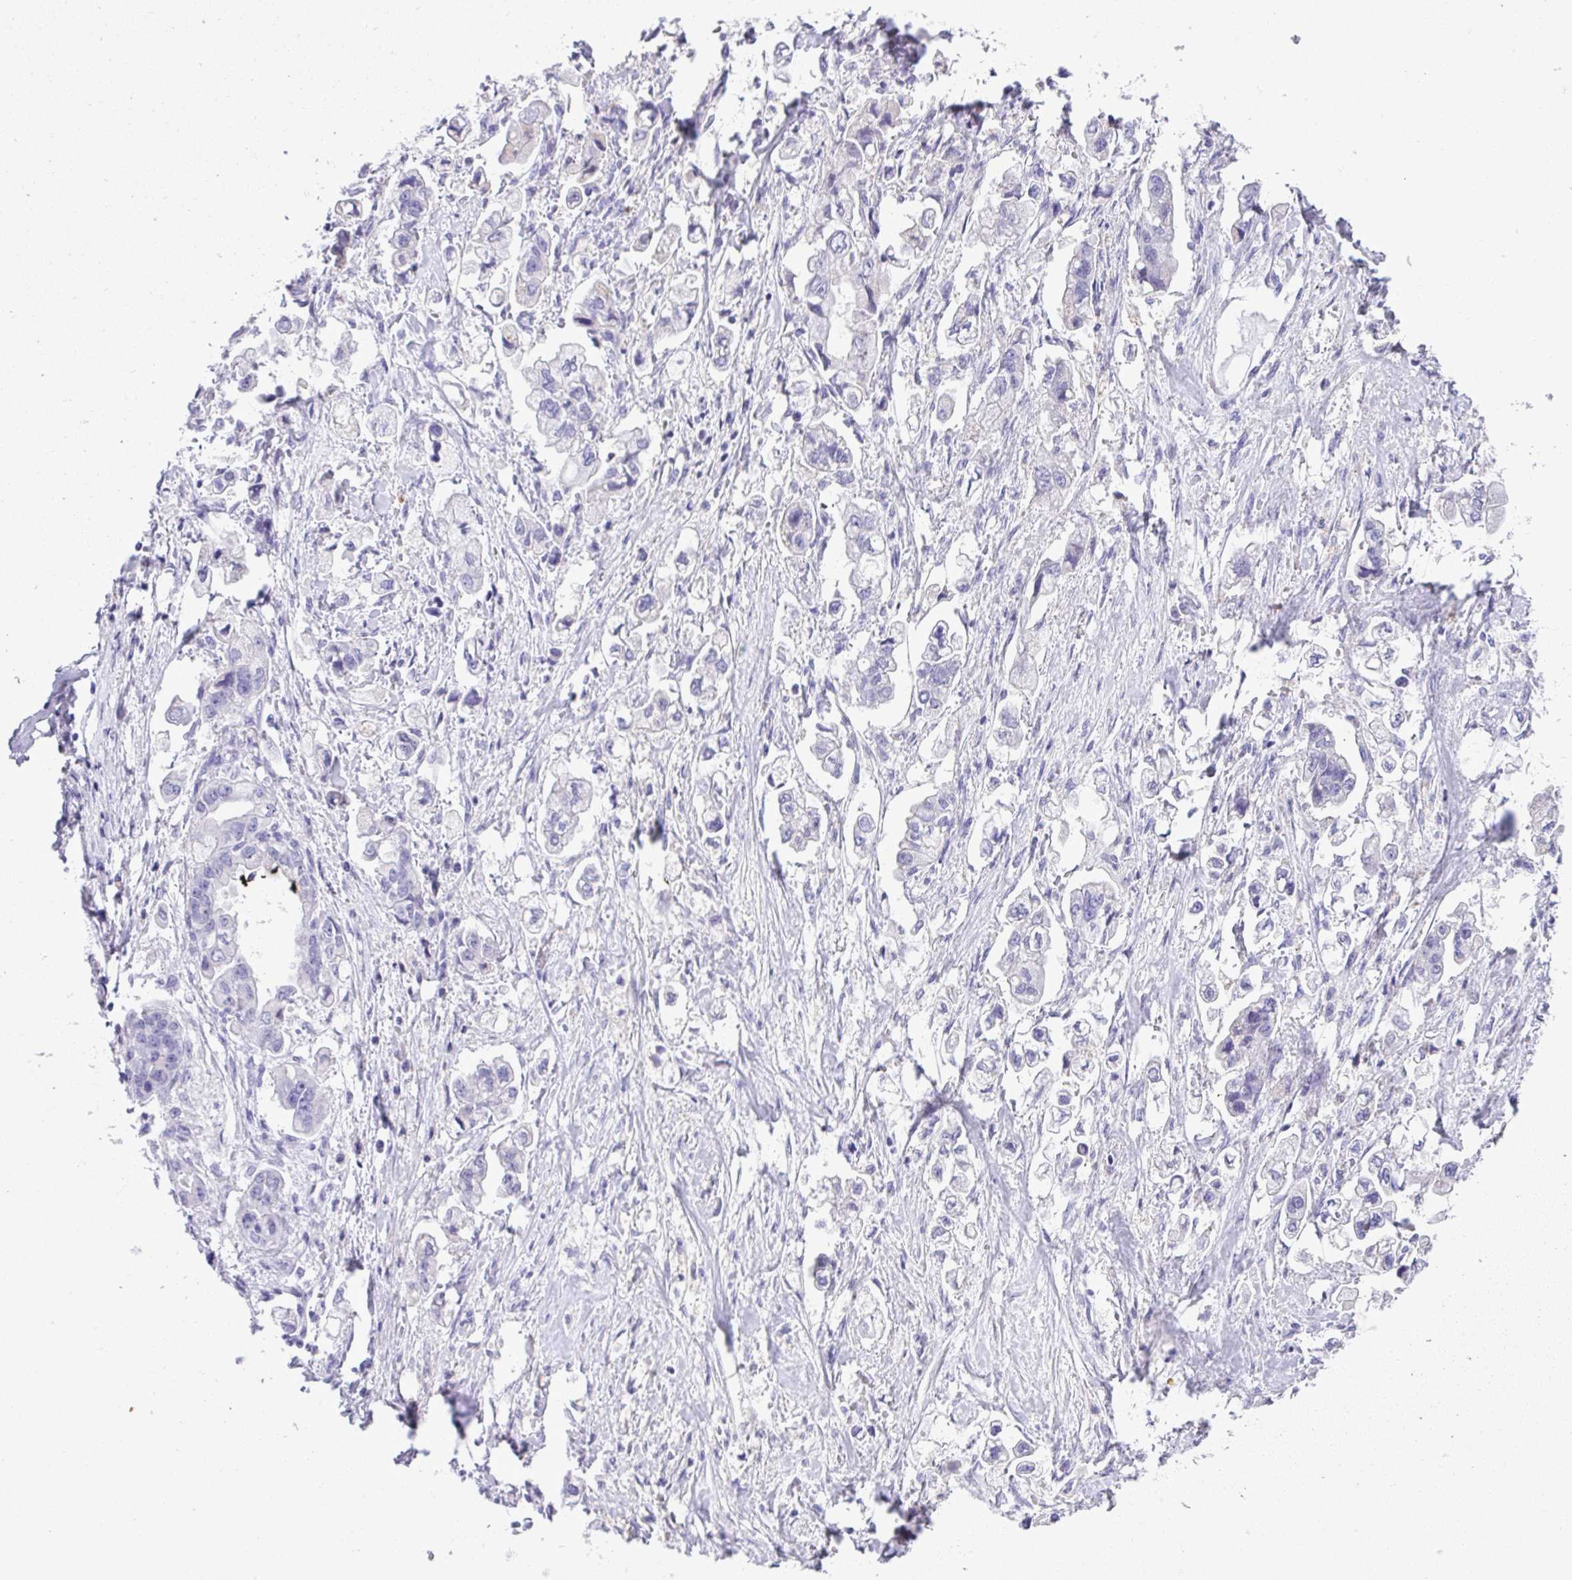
{"staining": {"intensity": "negative", "quantity": "none", "location": "none"}, "tissue": "stomach cancer", "cell_type": "Tumor cells", "image_type": "cancer", "snomed": [{"axis": "morphology", "description": "Adenocarcinoma, NOS"}, {"axis": "topography", "description": "Stomach"}], "caption": "IHC of stomach cancer exhibits no positivity in tumor cells.", "gene": "ST6GALNAC3", "patient": {"sex": "male", "age": 62}}